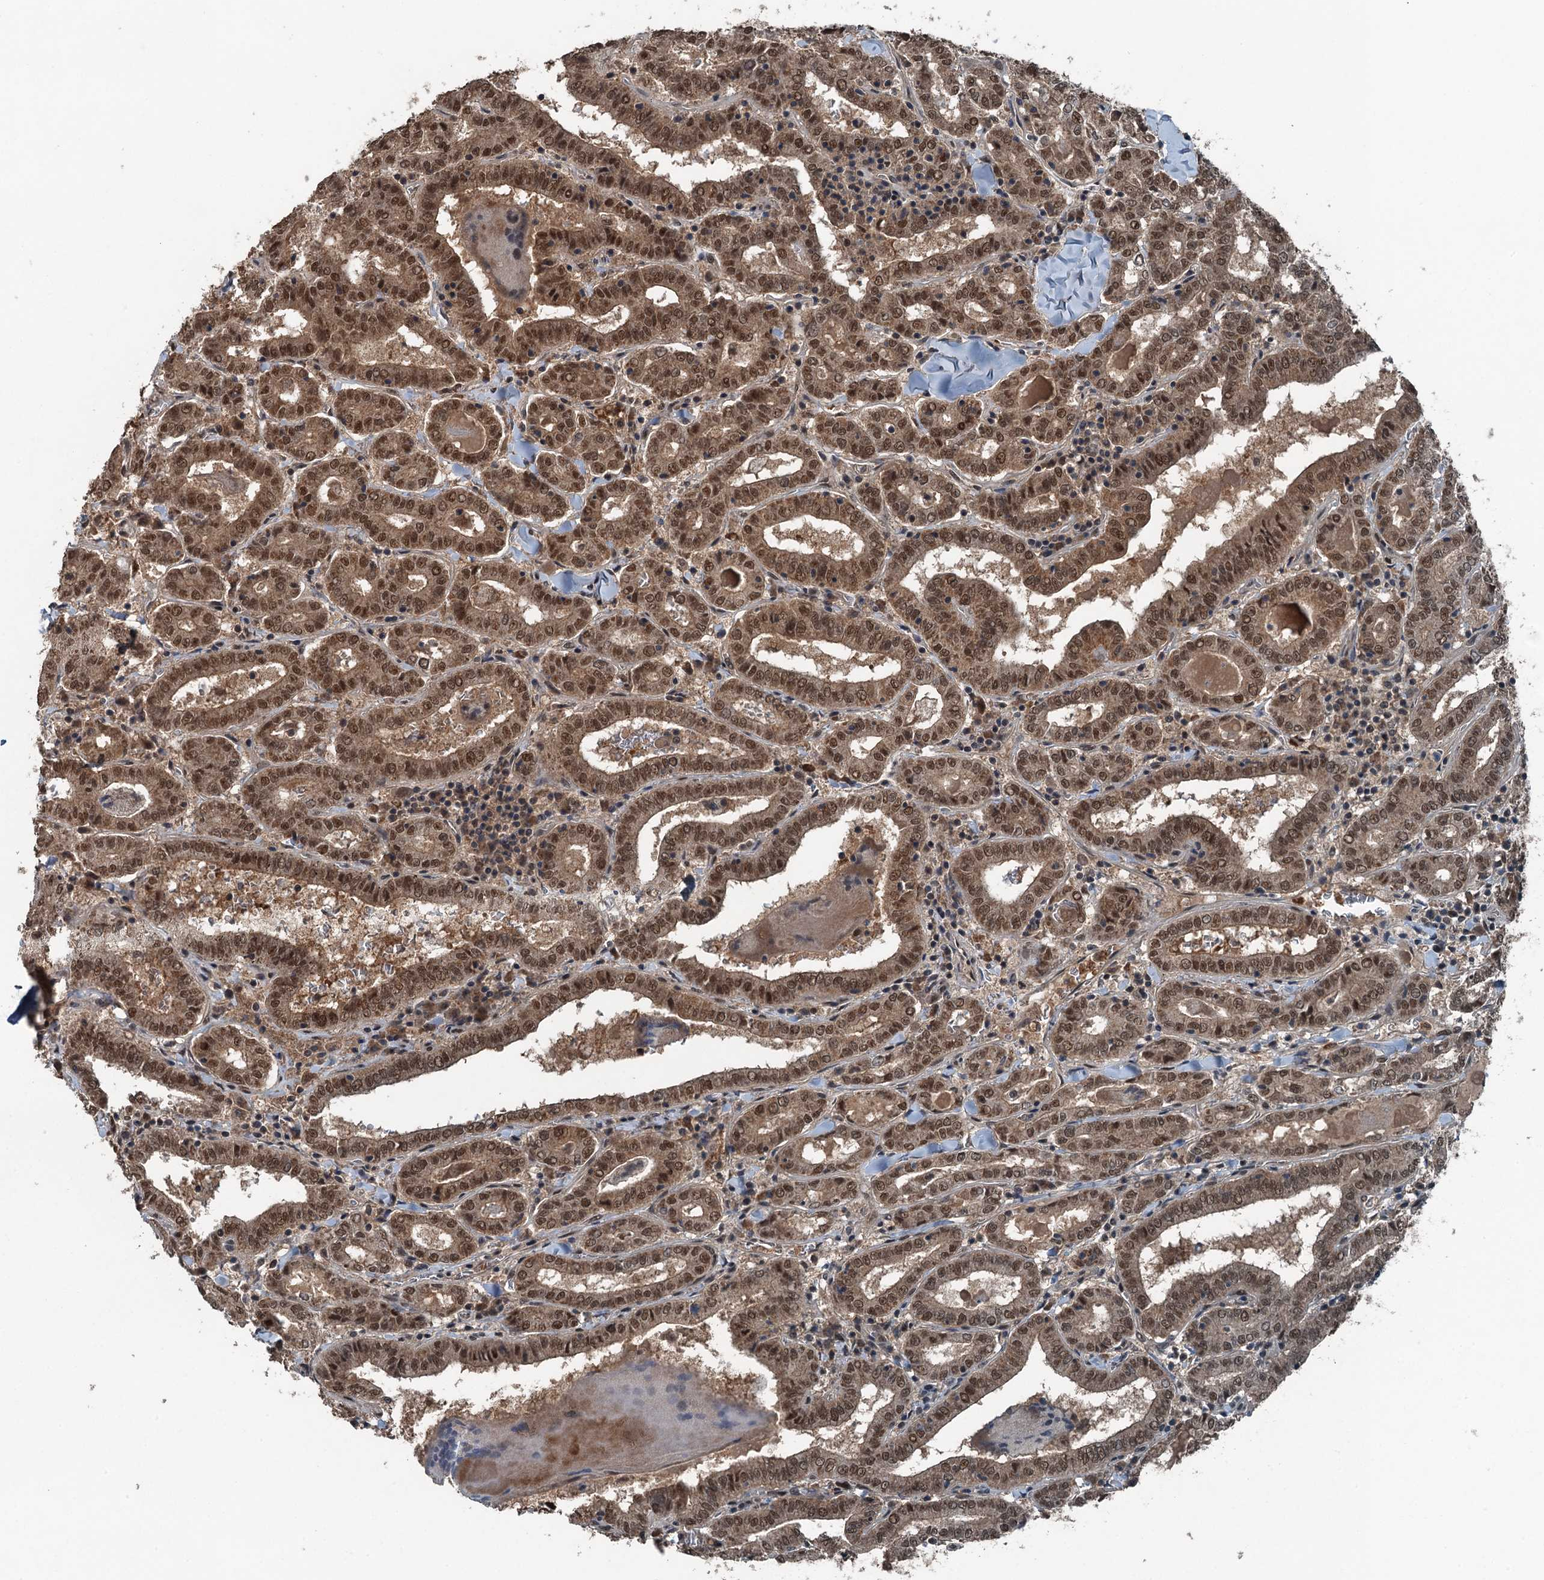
{"staining": {"intensity": "moderate", "quantity": ">75%", "location": "cytoplasmic/membranous,nuclear"}, "tissue": "thyroid cancer", "cell_type": "Tumor cells", "image_type": "cancer", "snomed": [{"axis": "morphology", "description": "Papillary adenocarcinoma, NOS"}, {"axis": "topography", "description": "Thyroid gland"}], "caption": "Thyroid papillary adenocarcinoma tissue reveals moderate cytoplasmic/membranous and nuclear expression in approximately >75% of tumor cells, visualized by immunohistochemistry. The staining was performed using DAB, with brown indicating positive protein expression. Nuclei are stained blue with hematoxylin.", "gene": "UBXN6", "patient": {"sex": "female", "age": 72}}